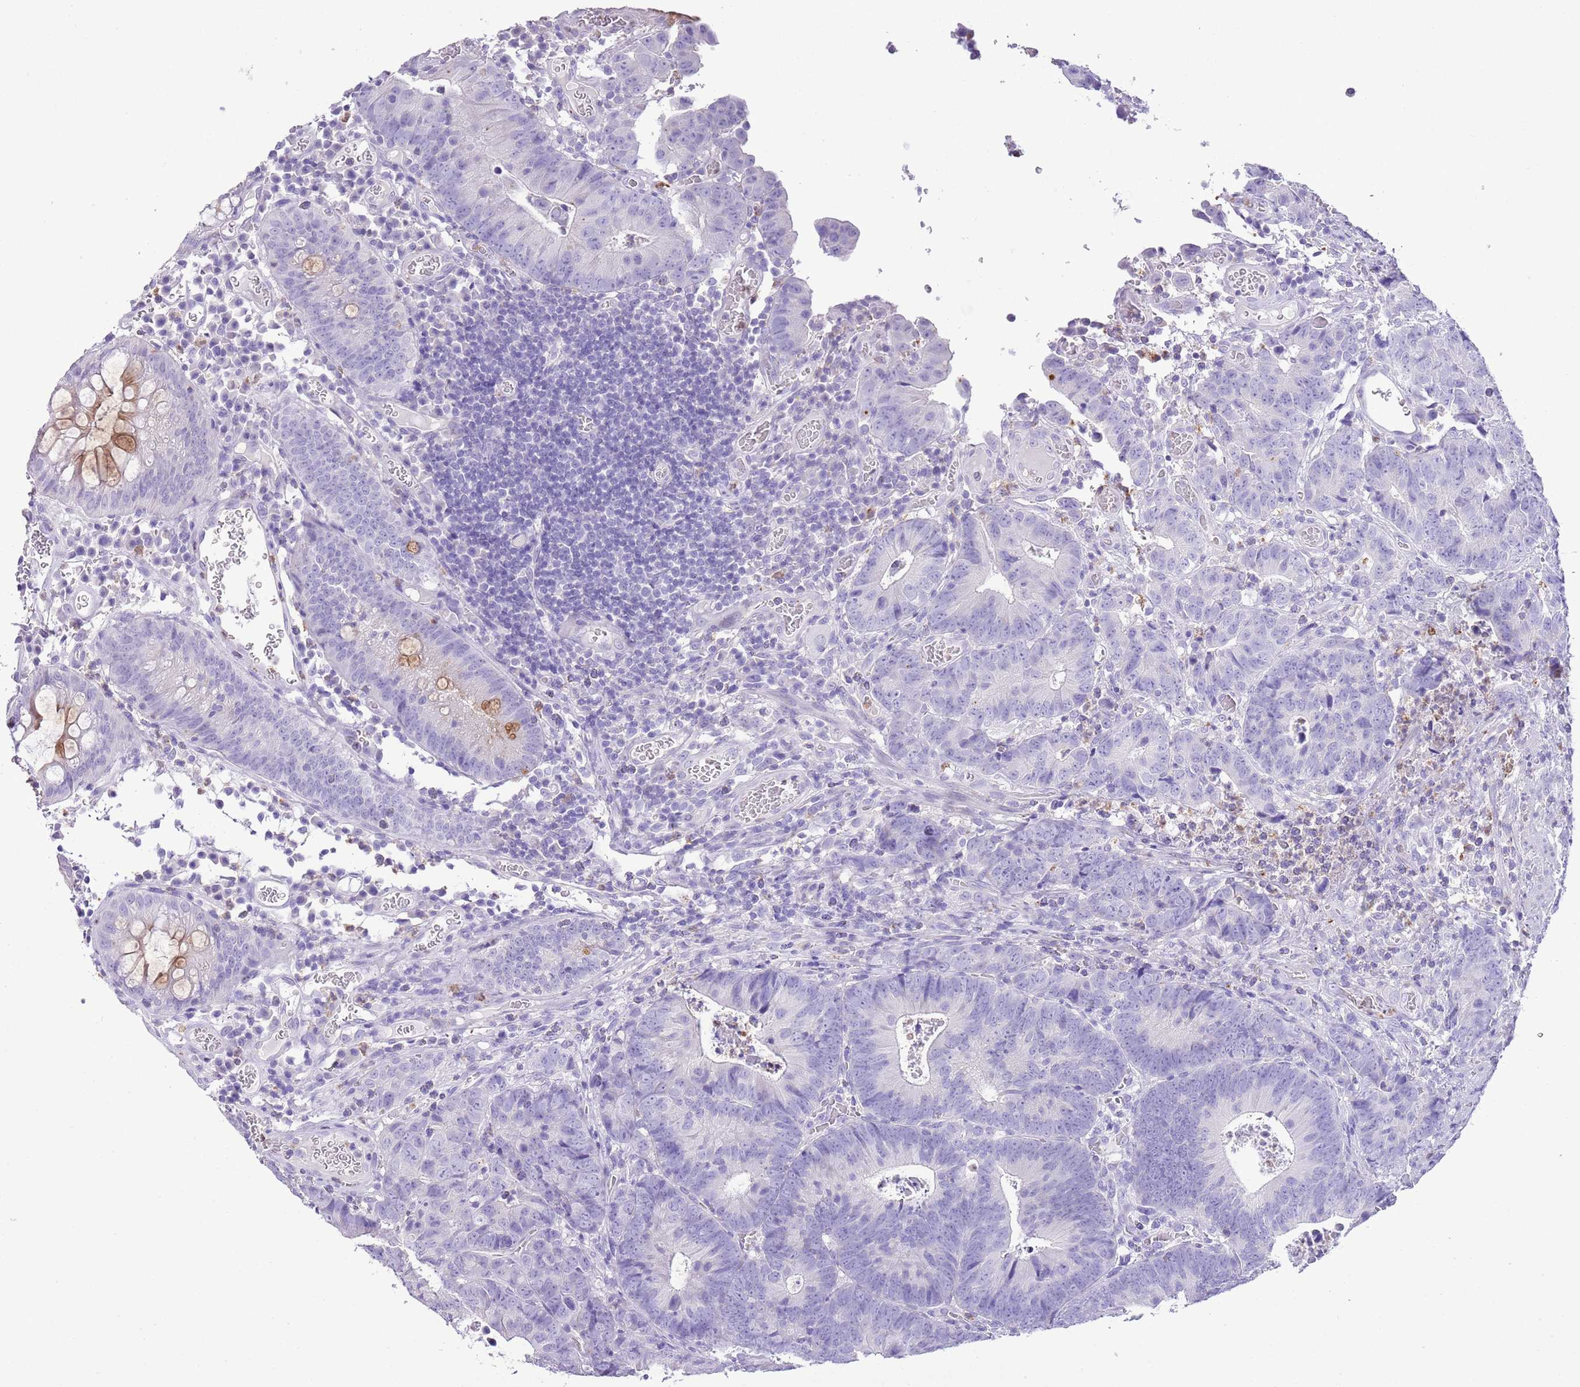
{"staining": {"intensity": "negative", "quantity": "none", "location": "none"}, "tissue": "colorectal cancer", "cell_type": "Tumor cells", "image_type": "cancer", "snomed": [{"axis": "morphology", "description": "Adenocarcinoma, NOS"}, {"axis": "topography", "description": "Colon"}], "caption": "There is no significant staining in tumor cells of colorectal cancer. The staining was performed using DAB to visualize the protein expression in brown, while the nuclei were stained in blue with hematoxylin (Magnification: 20x).", "gene": "OR2Z1", "patient": {"sex": "female", "age": 57}}